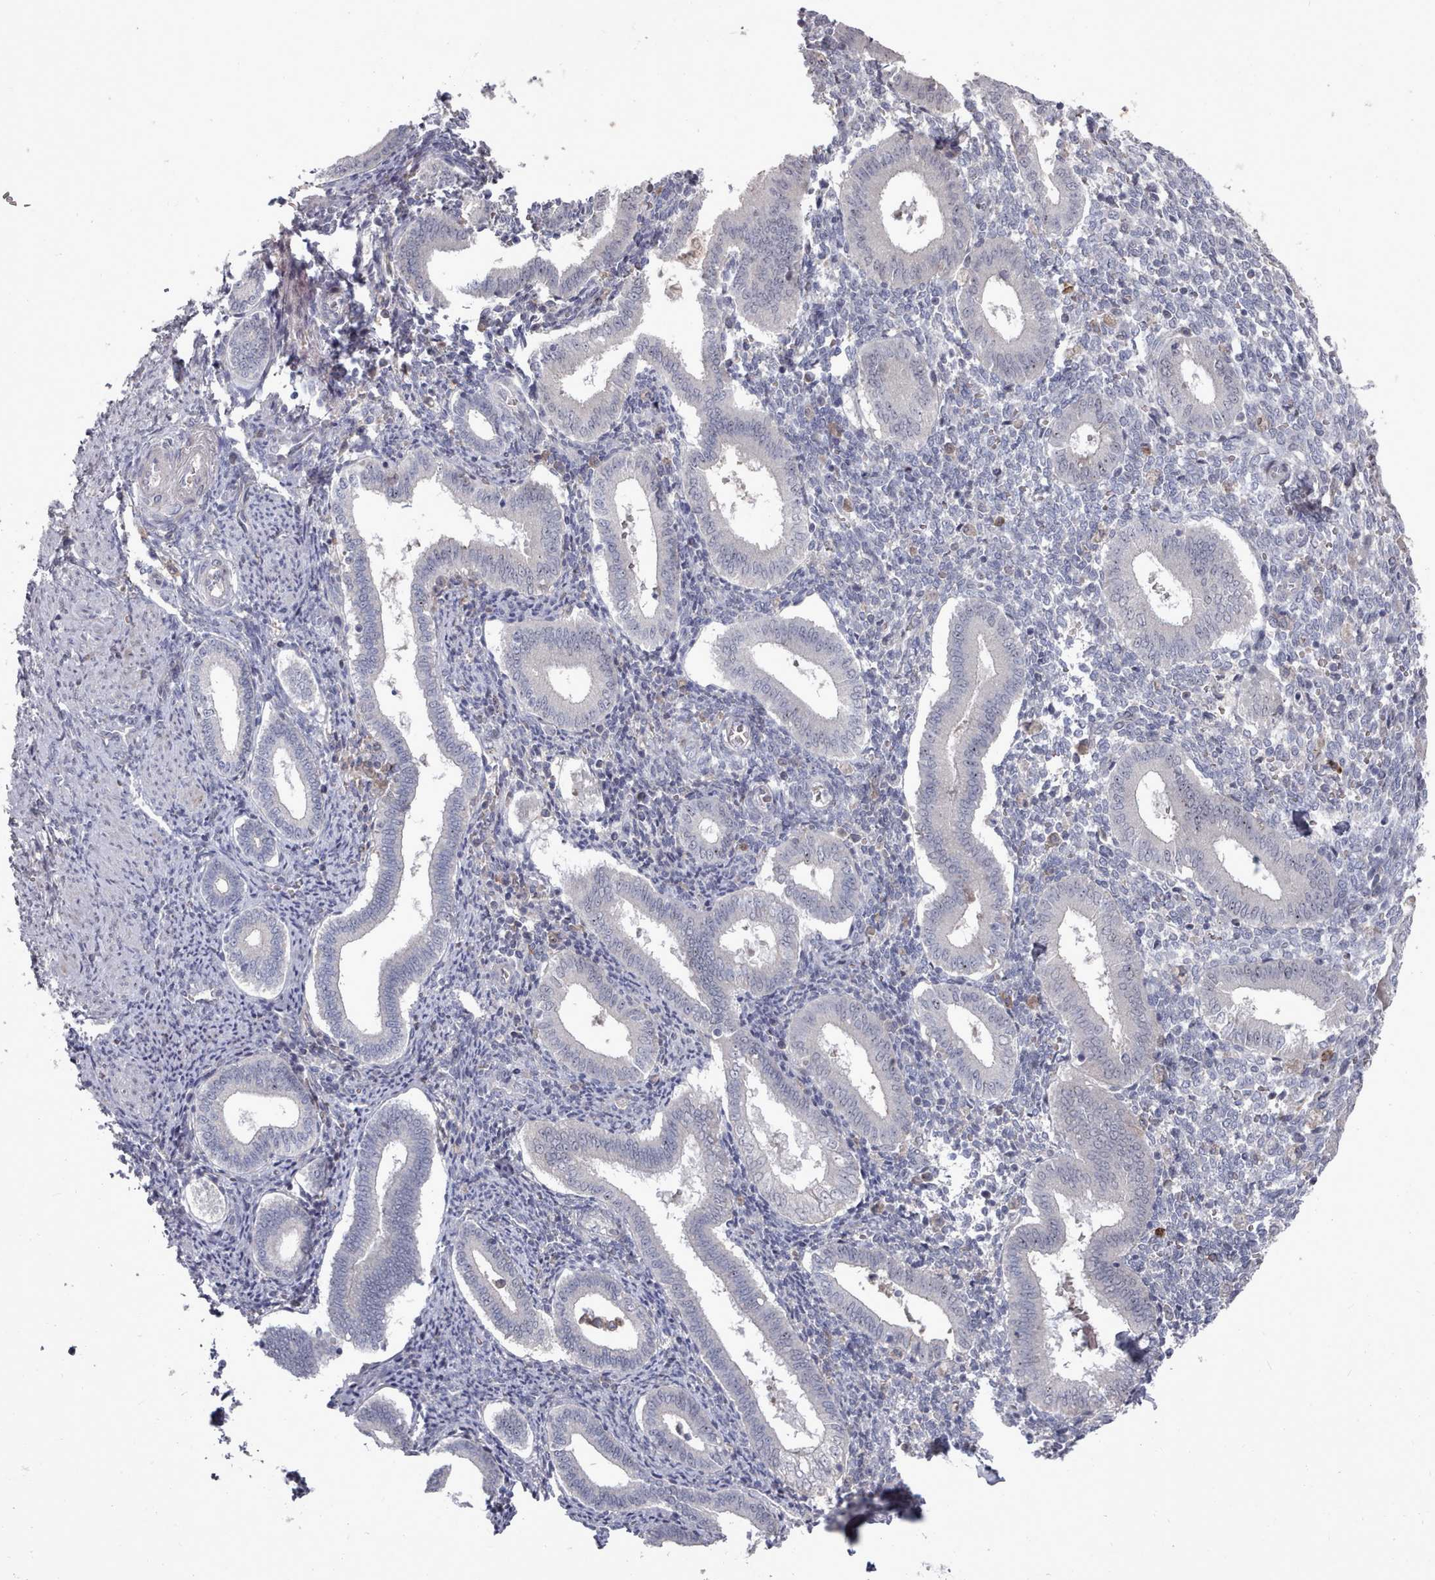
{"staining": {"intensity": "negative", "quantity": "none", "location": "none"}, "tissue": "endometrium", "cell_type": "Cells in endometrial stroma", "image_type": "normal", "snomed": [{"axis": "morphology", "description": "Normal tissue, NOS"}, {"axis": "topography", "description": "Endometrium"}], "caption": "Immunohistochemistry of benign endometrium reveals no staining in cells in endometrial stroma. (DAB (3,3'-diaminobenzidine) IHC with hematoxylin counter stain).", "gene": "COL8A2", "patient": {"sex": "female", "age": 44}}